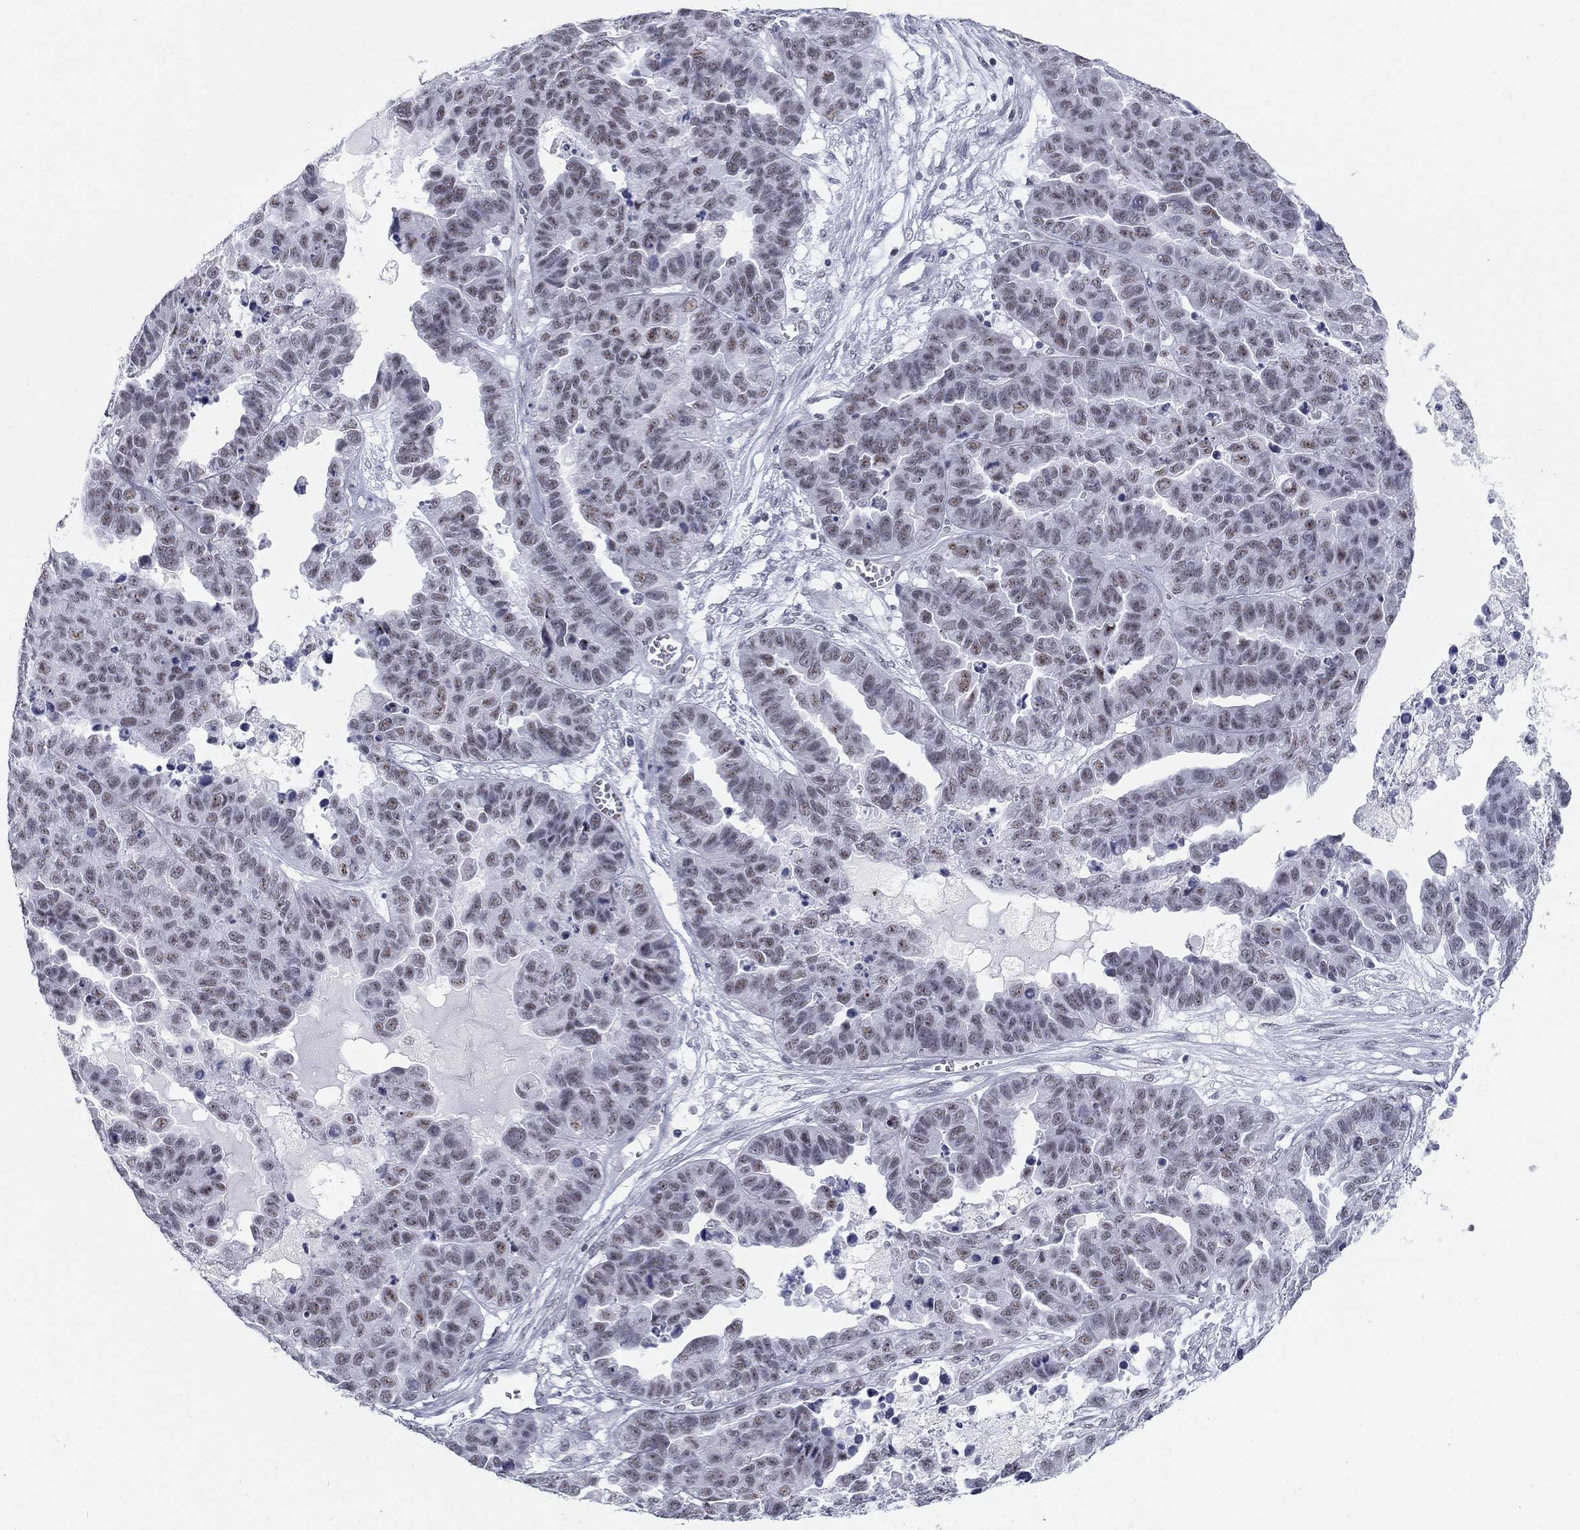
{"staining": {"intensity": "weak", "quantity": "<25%", "location": "nuclear"}, "tissue": "ovarian cancer", "cell_type": "Tumor cells", "image_type": "cancer", "snomed": [{"axis": "morphology", "description": "Cystadenocarcinoma, serous, NOS"}, {"axis": "topography", "description": "Ovary"}], "caption": "The immunohistochemistry histopathology image has no significant positivity in tumor cells of ovarian serous cystadenocarcinoma tissue. (Stains: DAB (3,3'-diaminobenzidine) immunohistochemistry with hematoxylin counter stain, Microscopy: brightfield microscopy at high magnification).", "gene": "DMTN", "patient": {"sex": "female", "age": 87}}